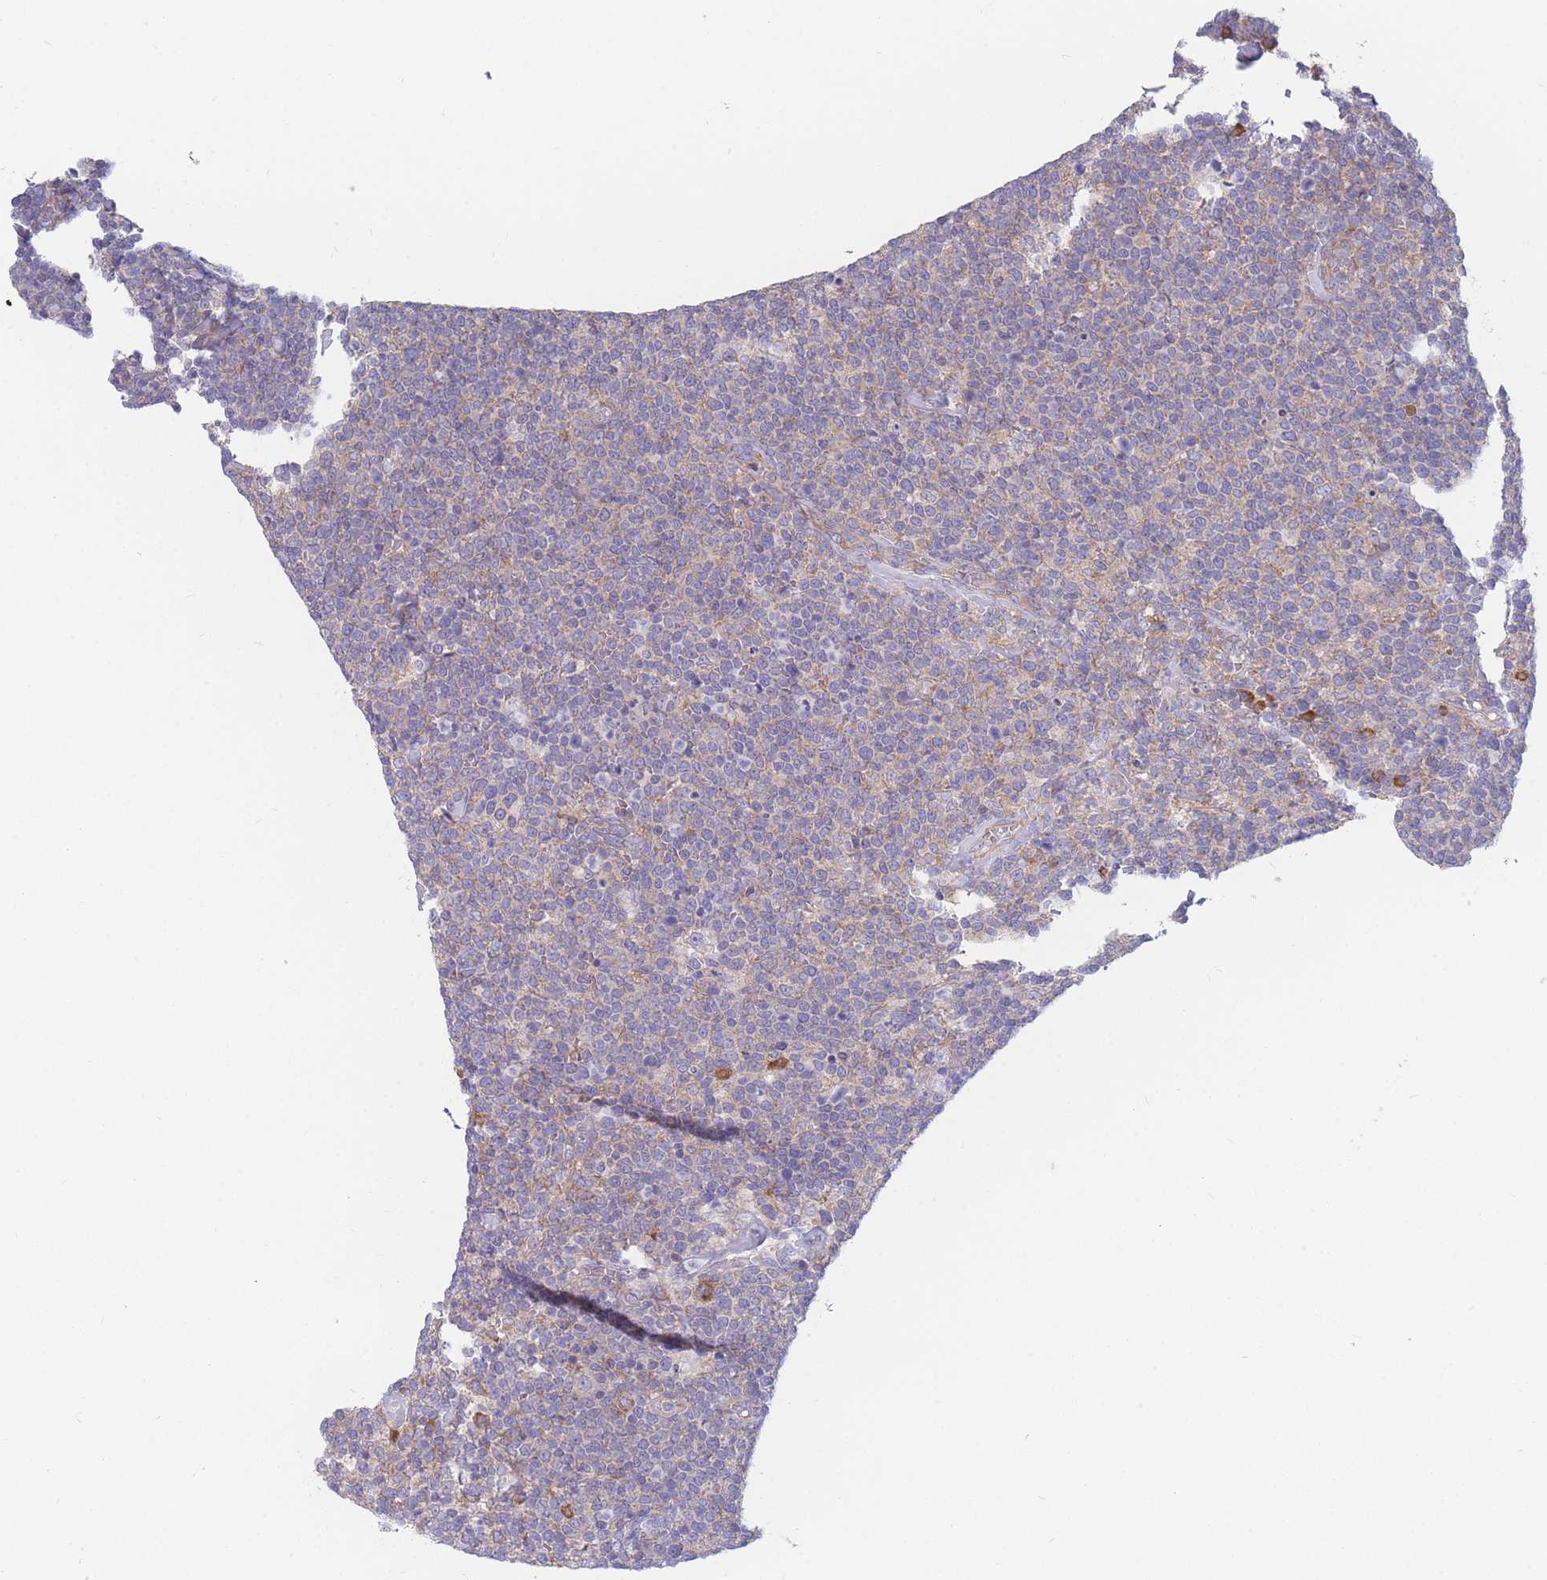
{"staining": {"intensity": "negative", "quantity": "none", "location": "none"}, "tissue": "lymphoma", "cell_type": "Tumor cells", "image_type": "cancer", "snomed": [{"axis": "morphology", "description": "Malignant lymphoma, non-Hodgkin's type, High grade"}, {"axis": "topography", "description": "Lymph node"}], "caption": "This is an IHC photomicrograph of human lymphoma. There is no expression in tumor cells.", "gene": "RPL8", "patient": {"sex": "male", "age": 61}}